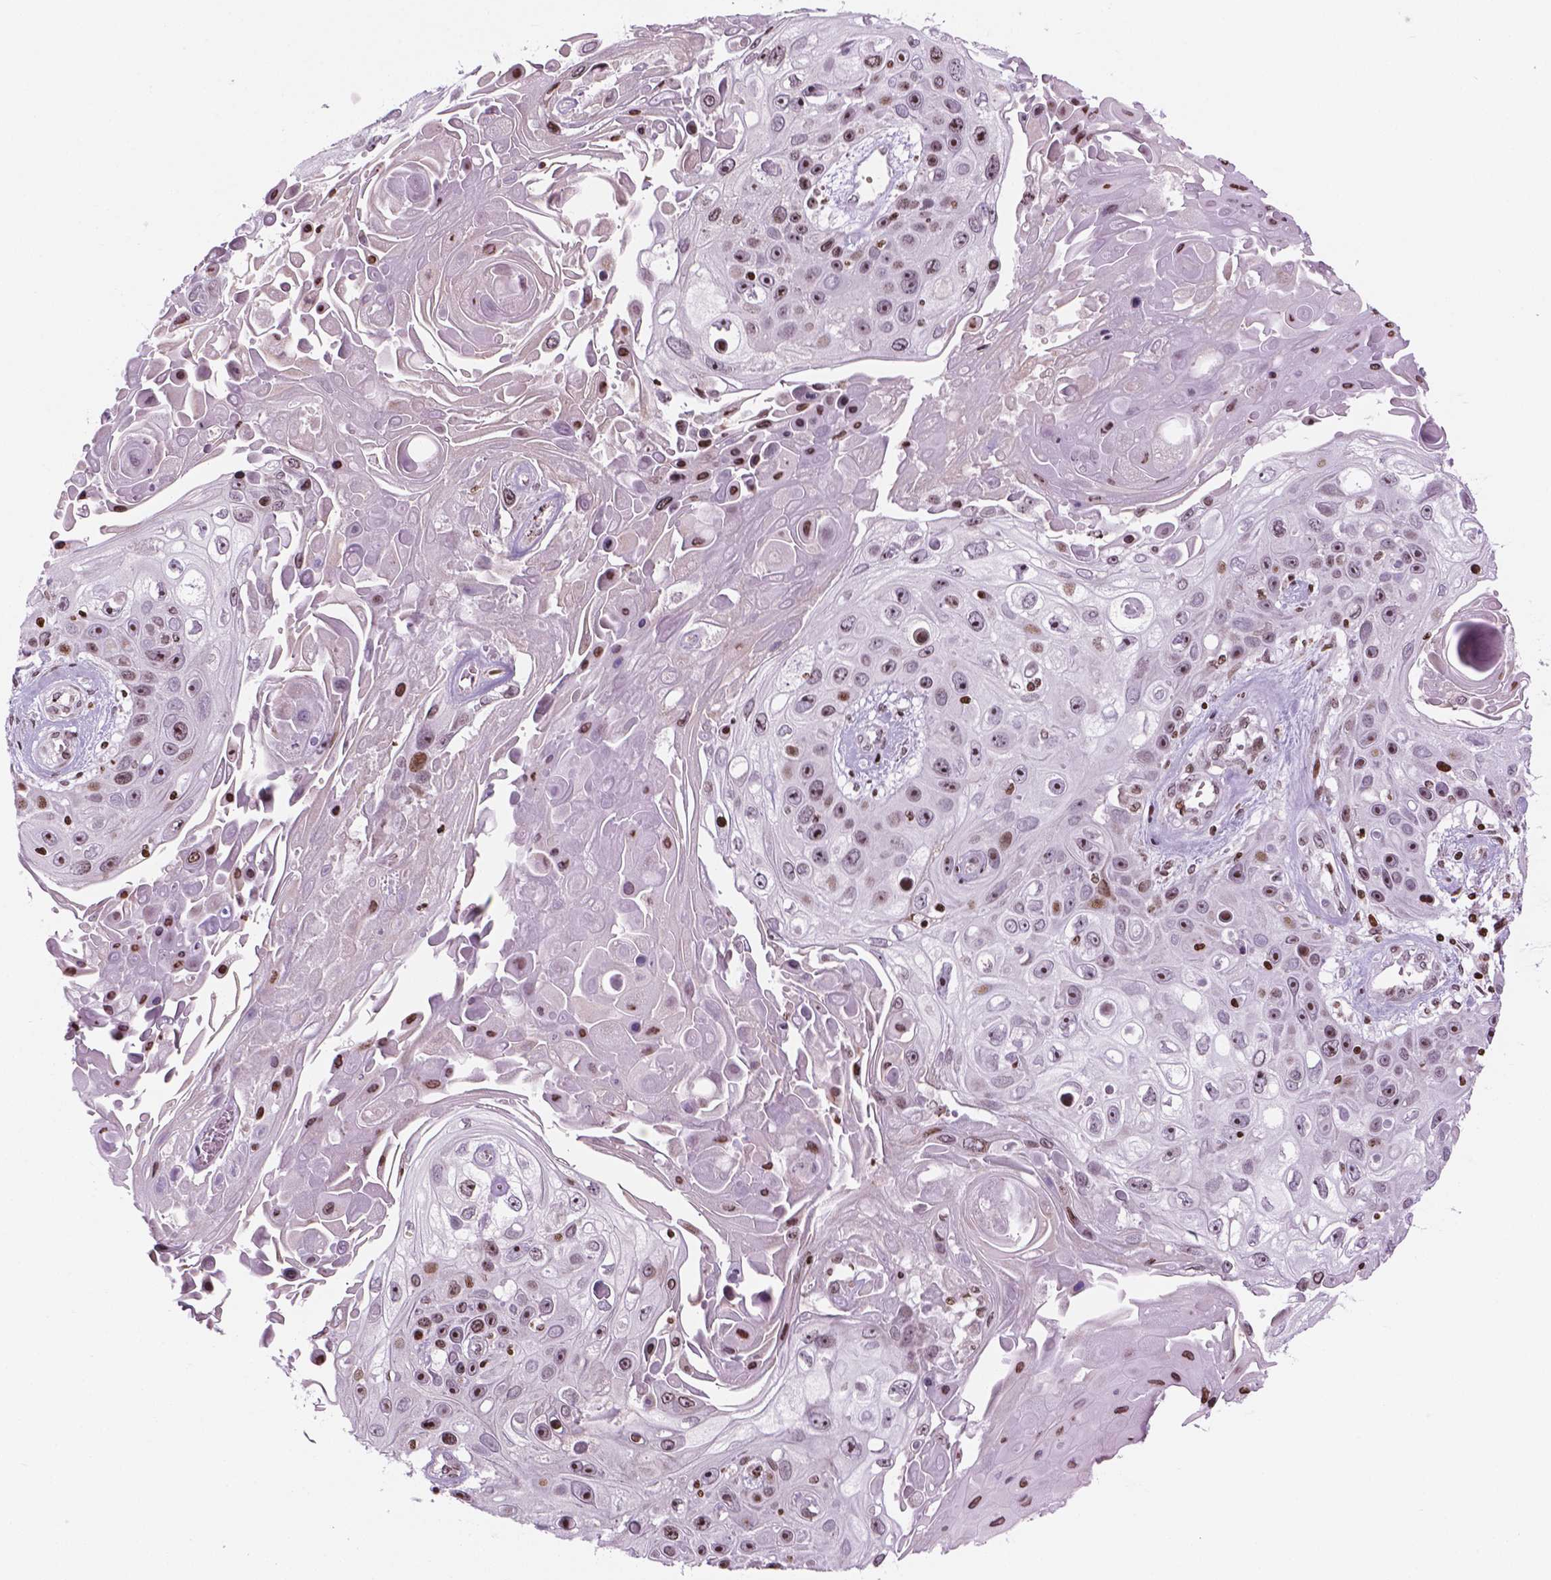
{"staining": {"intensity": "moderate", "quantity": ">75%", "location": "nuclear"}, "tissue": "skin cancer", "cell_type": "Tumor cells", "image_type": "cancer", "snomed": [{"axis": "morphology", "description": "Squamous cell carcinoma, NOS"}, {"axis": "topography", "description": "Skin"}], "caption": "Moderate nuclear positivity for a protein is present in about >75% of tumor cells of skin cancer (squamous cell carcinoma) using immunohistochemistry.", "gene": "PIP4K2A", "patient": {"sex": "male", "age": 82}}